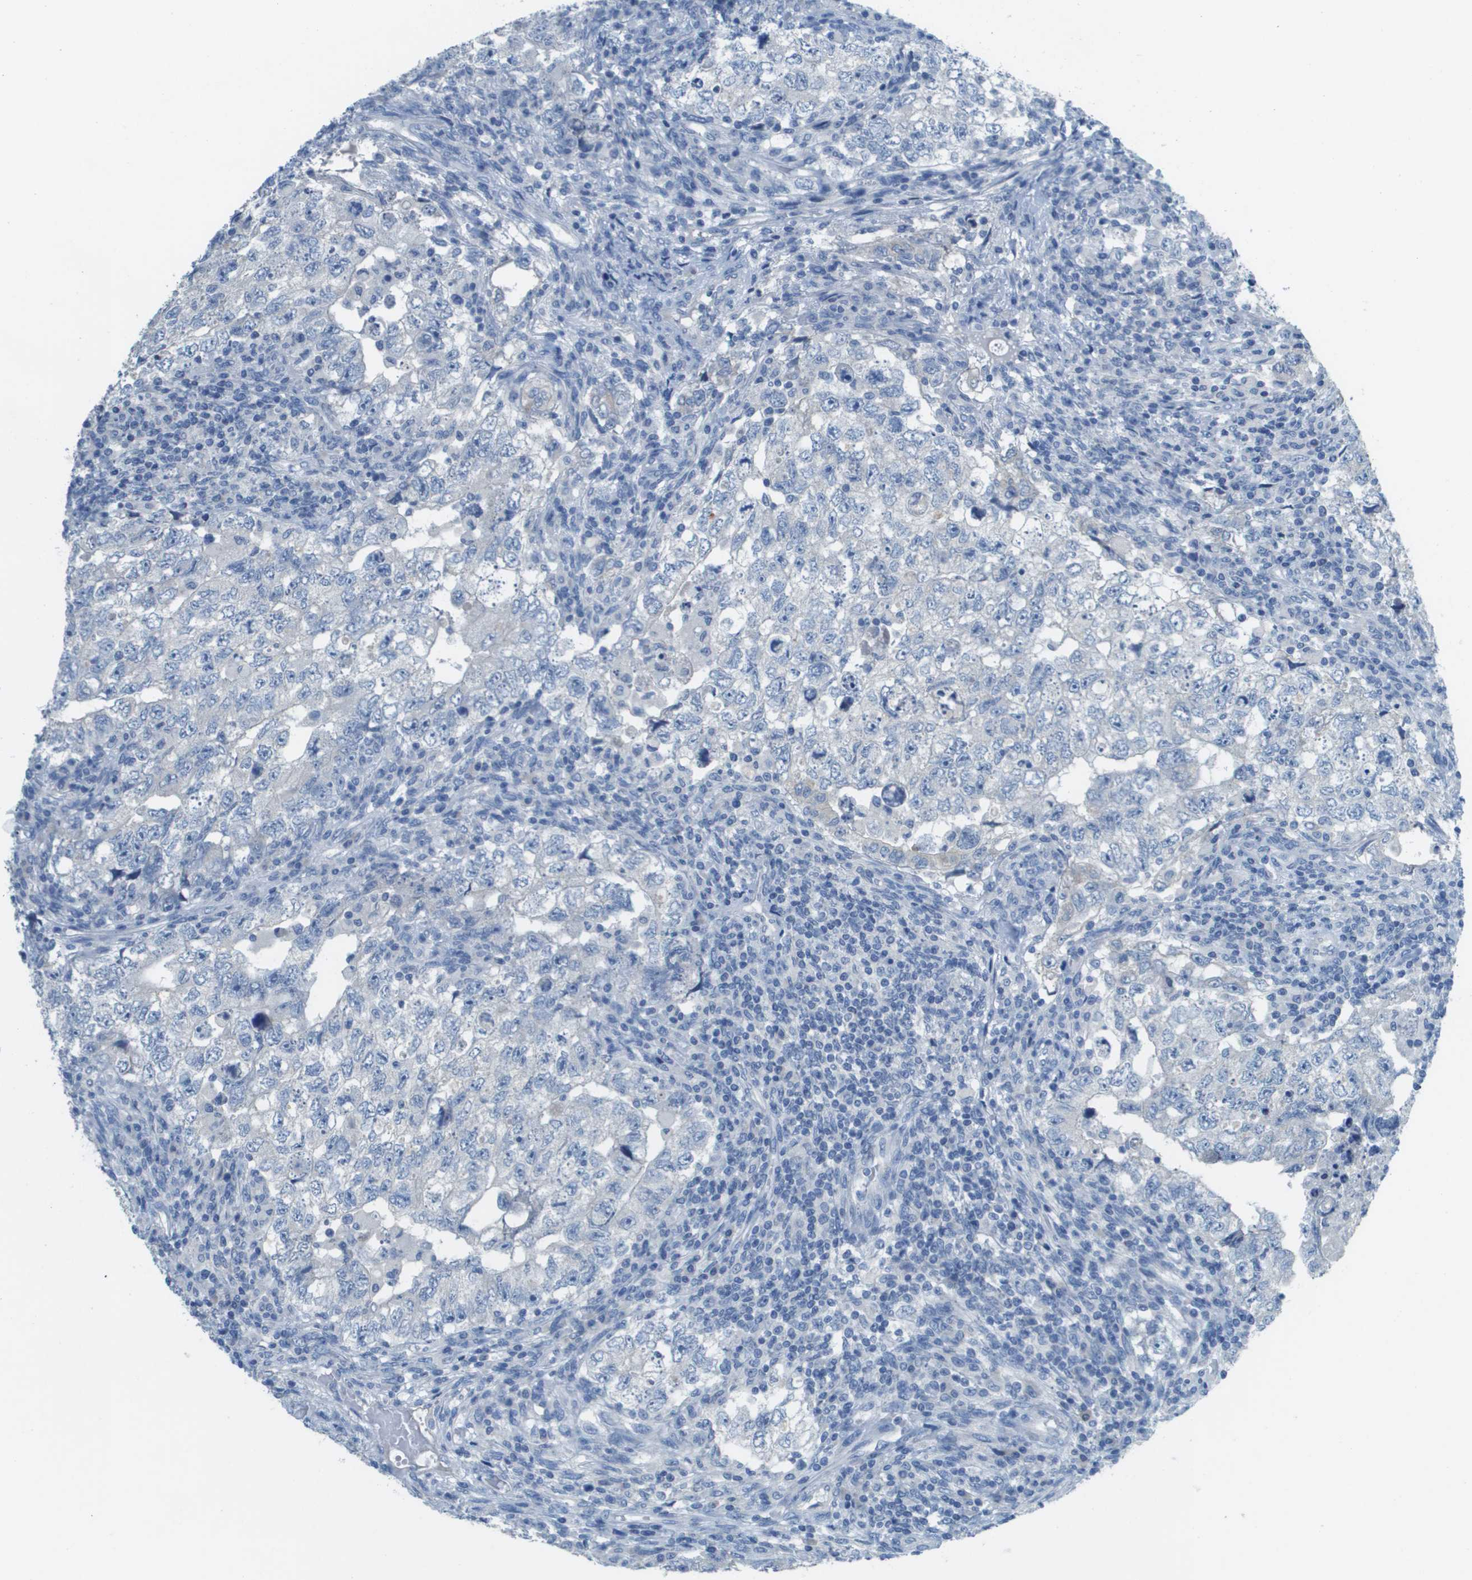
{"staining": {"intensity": "negative", "quantity": "none", "location": "none"}, "tissue": "testis cancer", "cell_type": "Tumor cells", "image_type": "cancer", "snomed": [{"axis": "morphology", "description": "Carcinoma, Embryonal, NOS"}, {"axis": "topography", "description": "Testis"}], "caption": "The histopathology image shows no significant positivity in tumor cells of embryonal carcinoma (testis). Brightfield microscopy of immunohistochemistry (IHC) stained with DAB (brown) and hematoxylin (blue), captured at high magnification.", "gene": "PTGDR2", "patient": {"sex": "male", "age": 36}}